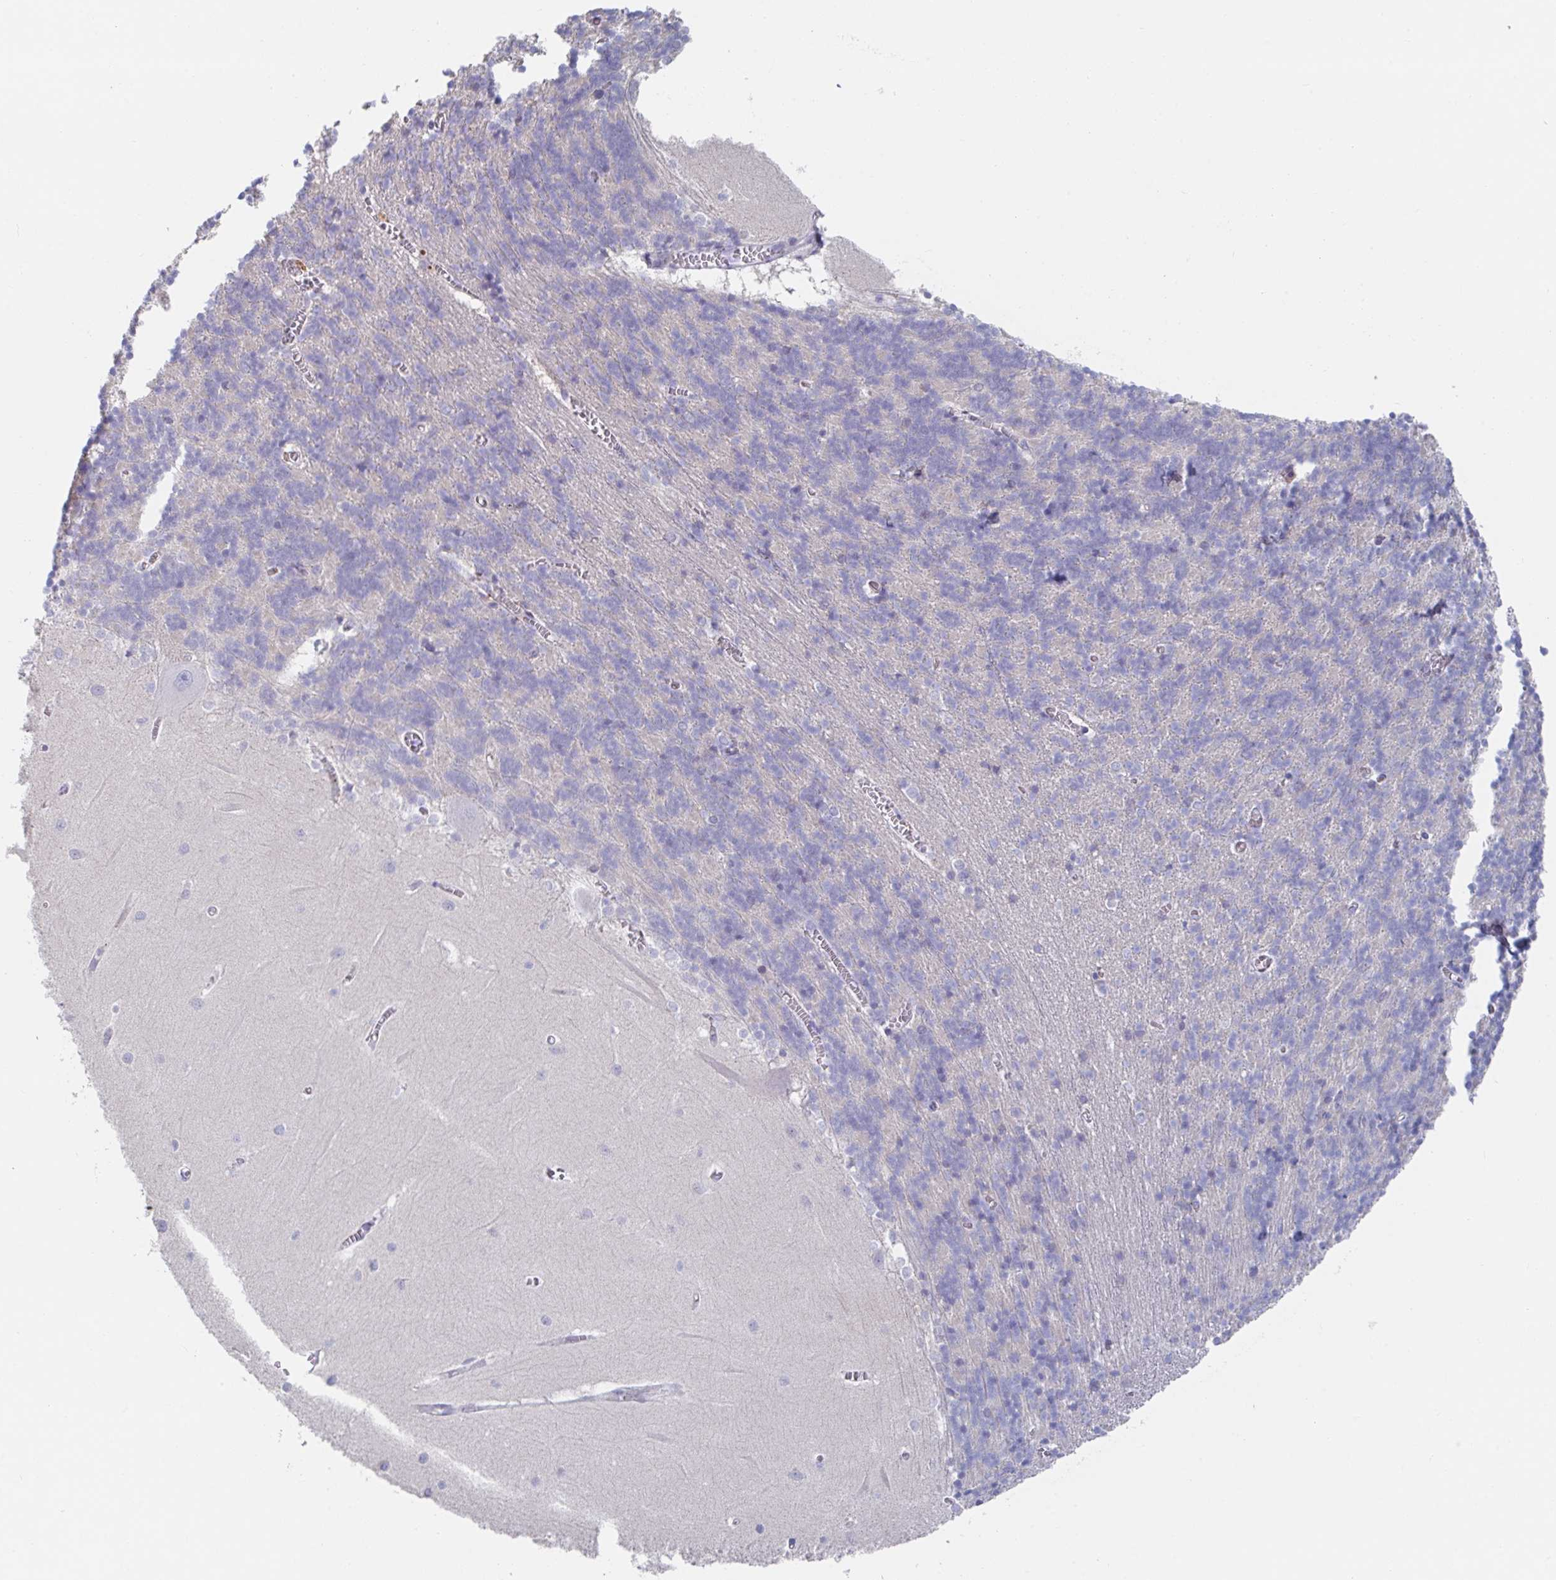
{"staining": {"intensity": "negative", "quantity": "none", "location": "none"}, "tissue": "cerebellum", "cell_type": "Cells in granular layer", "image_type": "normal", "snomed": [{"axis": "morphology", "description": "Normal tissue, NOS"}, {"axis": "topography", "description": "Cerebellum"}], "caption": "Immunohistochemistry (IHC) of normal cerebellum demonstrates no positivity in cells in granular layer.", "gene": "KCNK5", "patient": {"sex": "male", "age": 37}}